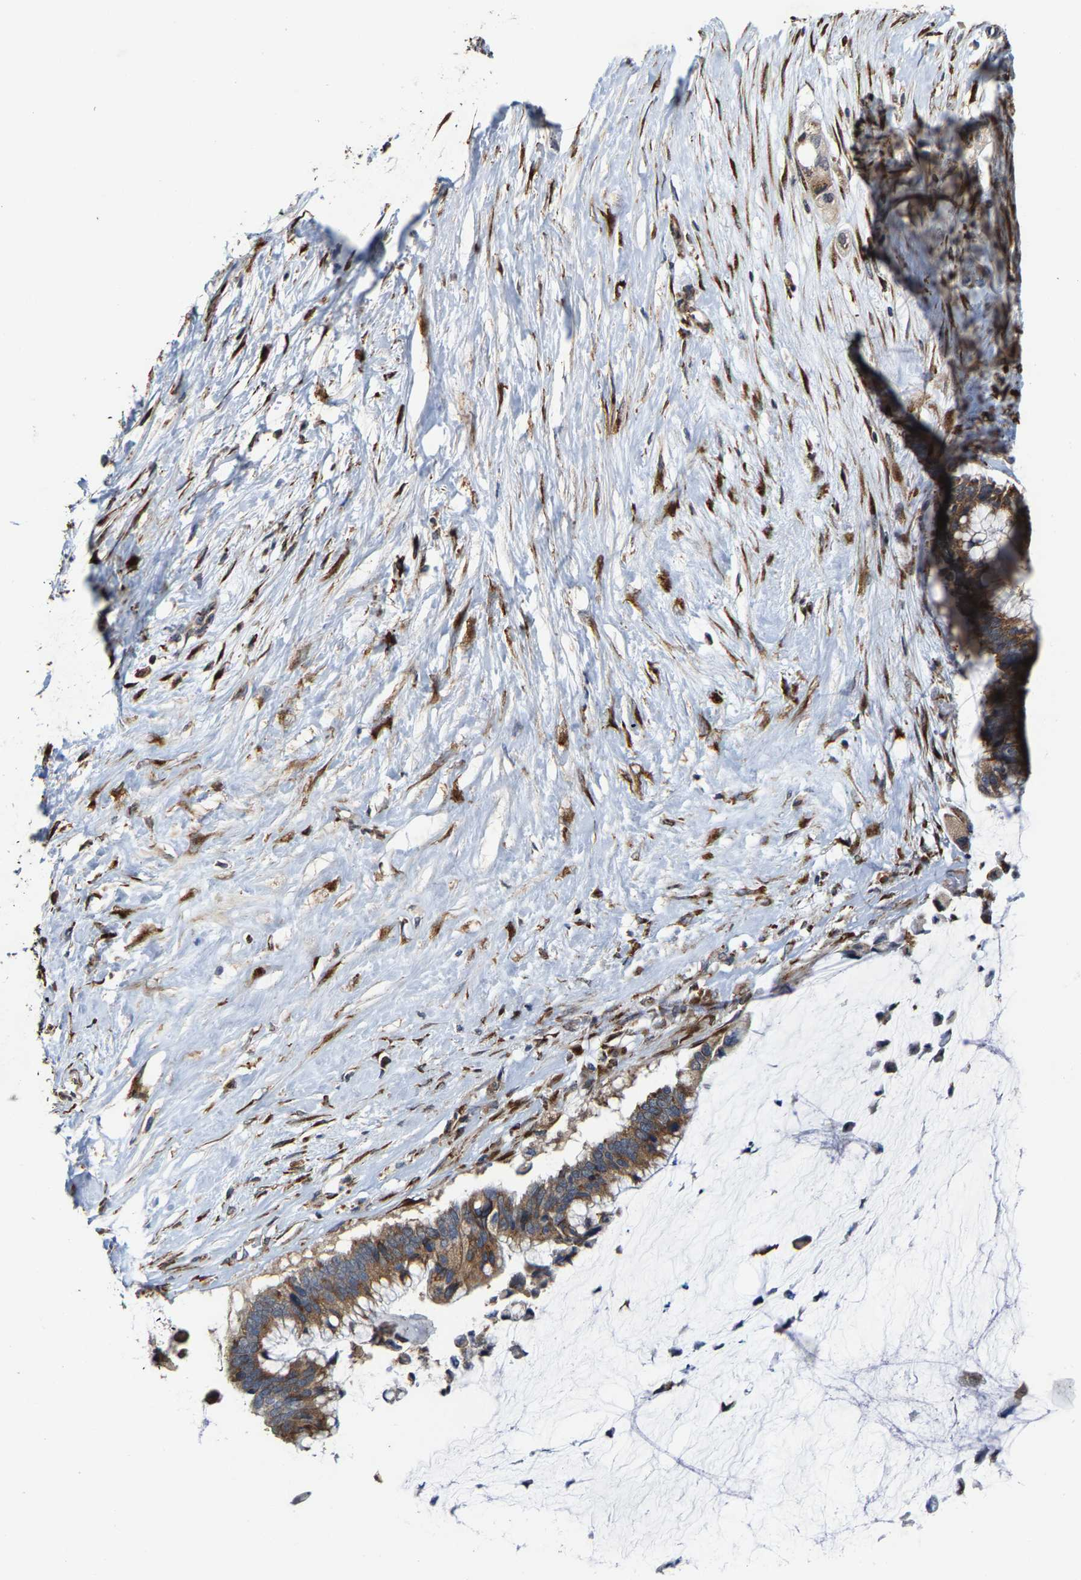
{"staining": {"intensity": "strong", "quantity": ">75%", "location": "cytoplasmic/membranous"}, "tissue": "pancreatic cancer", "cell_type": "Tumor cells", "image_type": "cancer", "snomed": [{"axis": "morphology", "description": "Adenocarcinoma, NOS"}, {"axis": "topography", "description": "Pancreas"}], "caption": "Strong cytoplasmic/membranous positivity is identified in approximately >75% of tumor cells in pancreatic cancer.", "gene": "FGD3", "patient": {"sex": "male", "age": 41}}